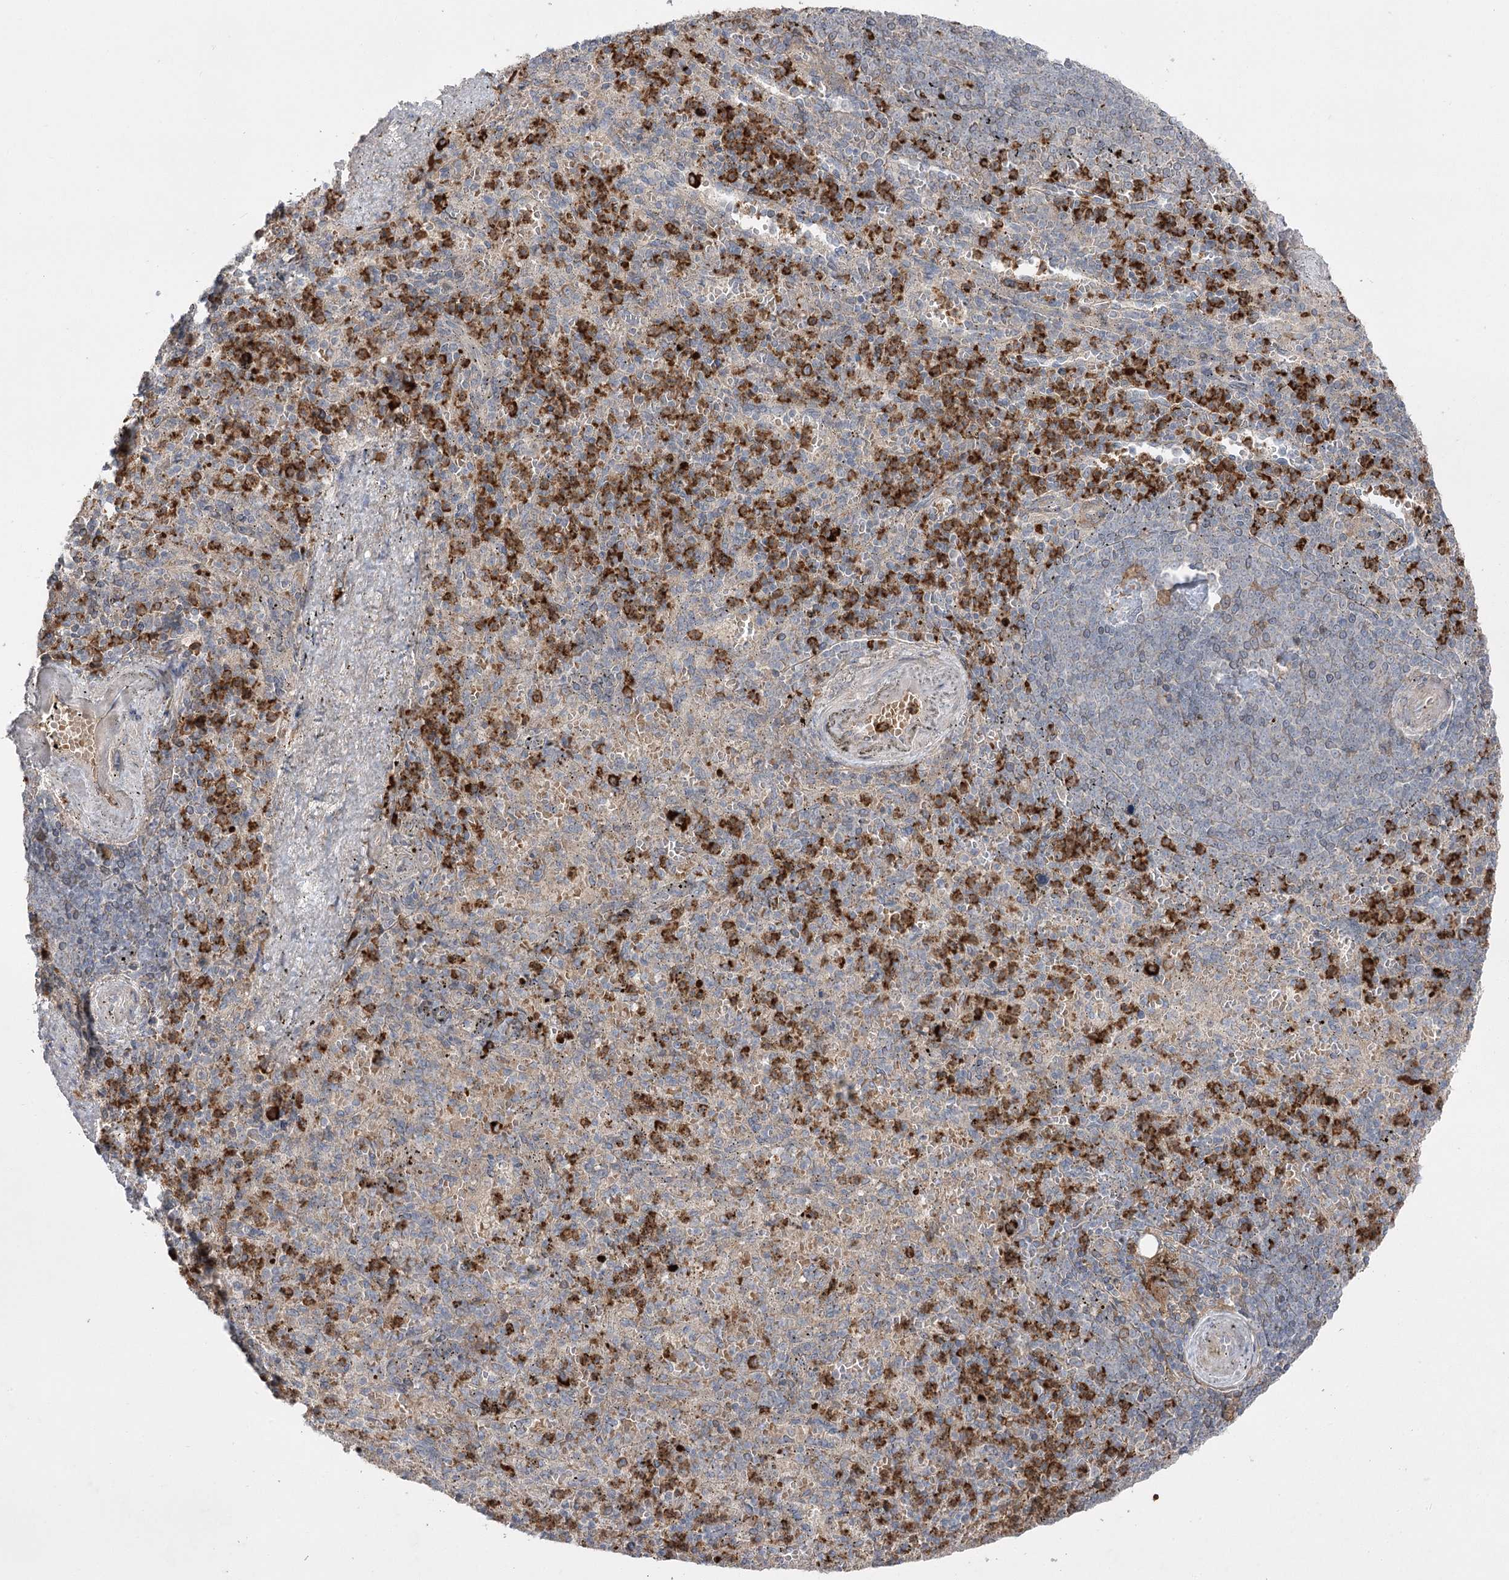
{"staining": {"intensity": "strong", "quantity": "25%-75%", "location": "cytoplasmic/membranous"}, "tissue": "spleen", "cell_type": "Cells in red pulp", "image_type": "normal", "snomed": [{"axis": "morphology", "description": "Normal tissue, NOS"}, {"axis": "topography", "description": "Spleen"}], "caption": "The image displays immunohistochemical staining of normal spleen. There is strong cytoplasmic/membranous positivity is seen in approximately 25%-75% of cells in red pulp. (brown staining indicates protein expression, while blue staining denotes nuclei).", "gene": "PLEKHA5", "patient": {"sex": "female", "age": 74}}